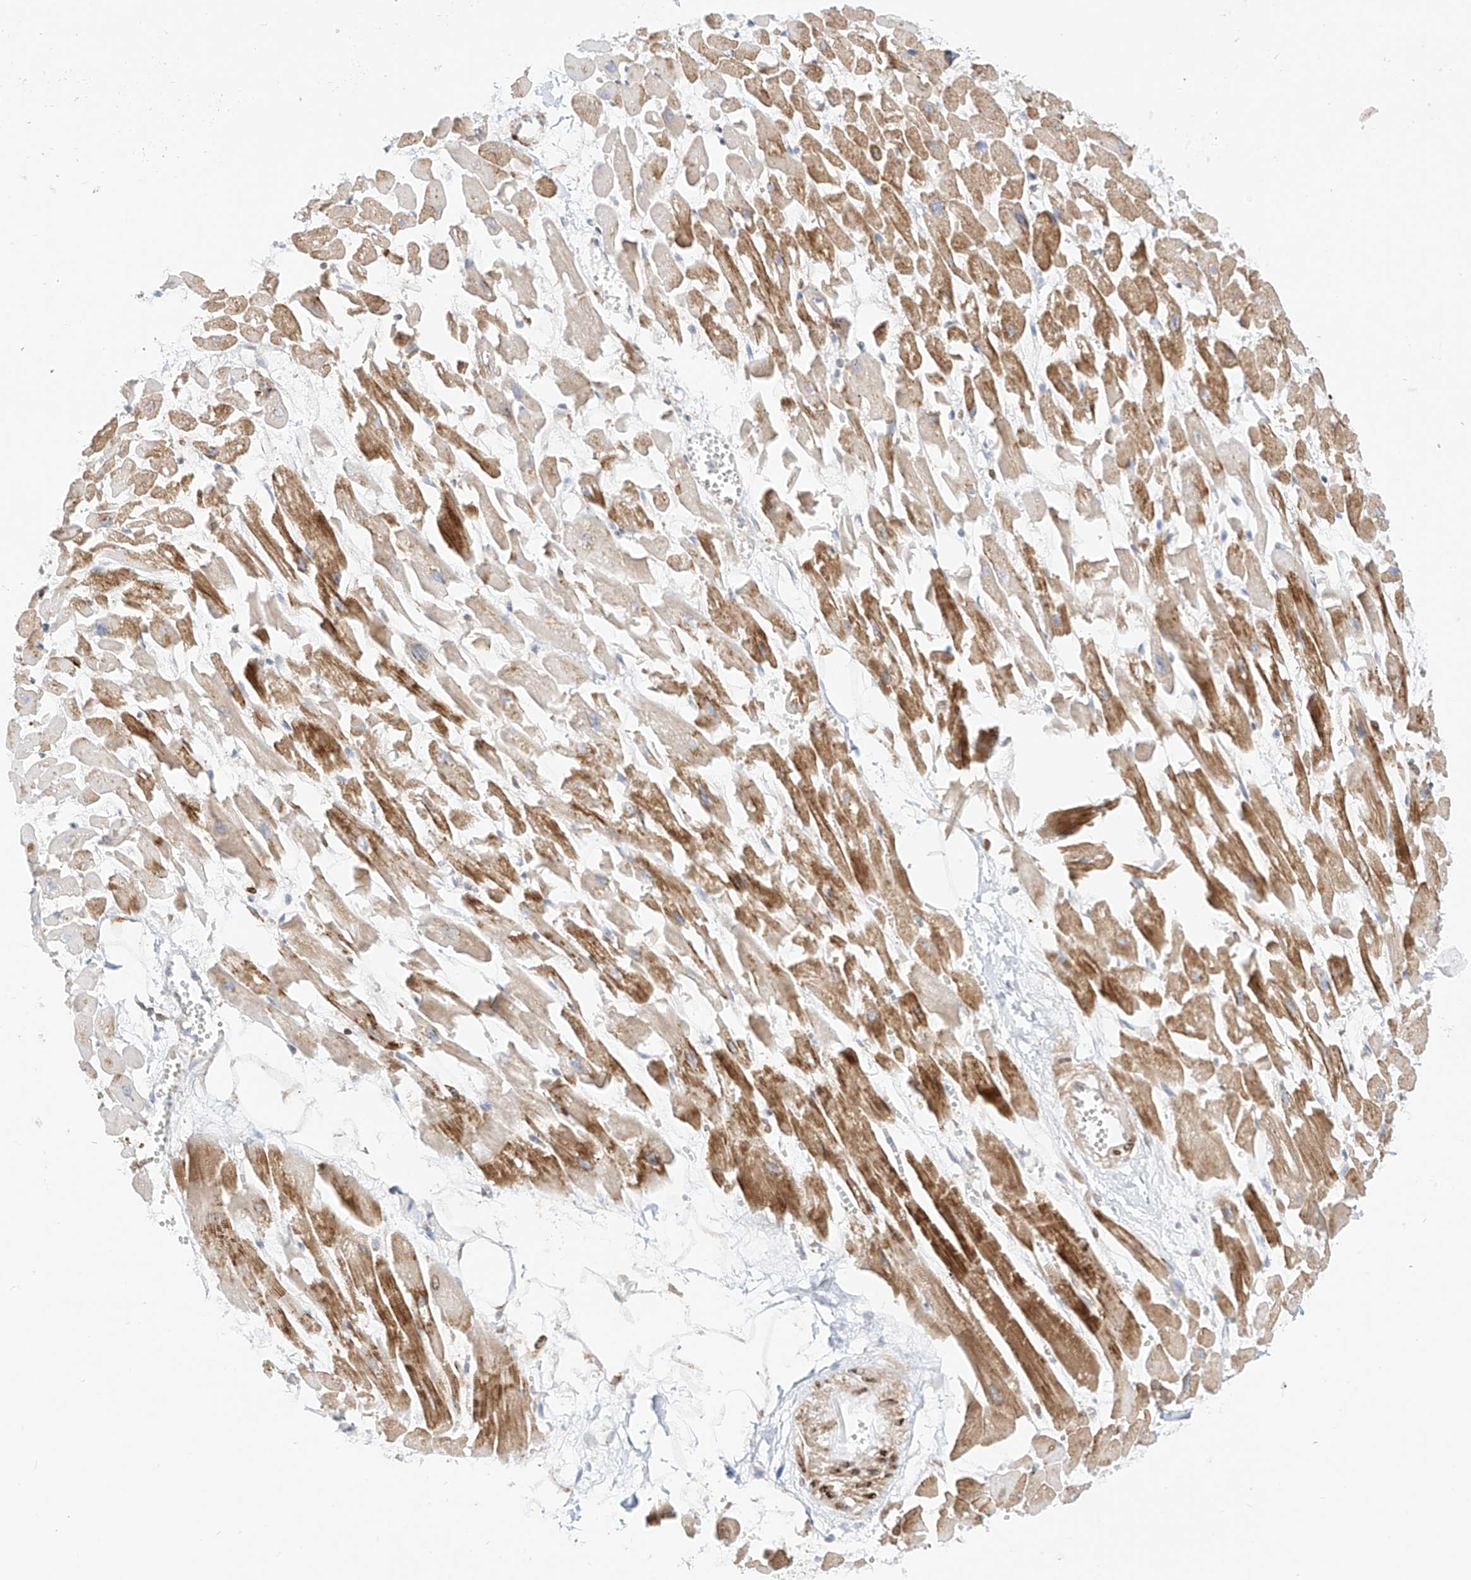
{"staining": {"intensity": "strong", "quantity": ">75%", "location": "cytoplasmic/membranous"}, "tissue": "heart muscle", "cell_type": "Cardiomyocytes", "image_type": "normal", "snomed": [{"axis": "morphology", "description": "Normal tissue, NOS"}, {"axis": "topography", "description": "Heart"}], "caption": "This histopathology image exhibits immunohistochemistry (IHC) staining of normal human heart muscle, with high strong cytoplasmic/membranous positivity in about >75% of cardiomyocytes.", "gene": "PCYOX1", "patient": {"sex": "female", "age": 64}}